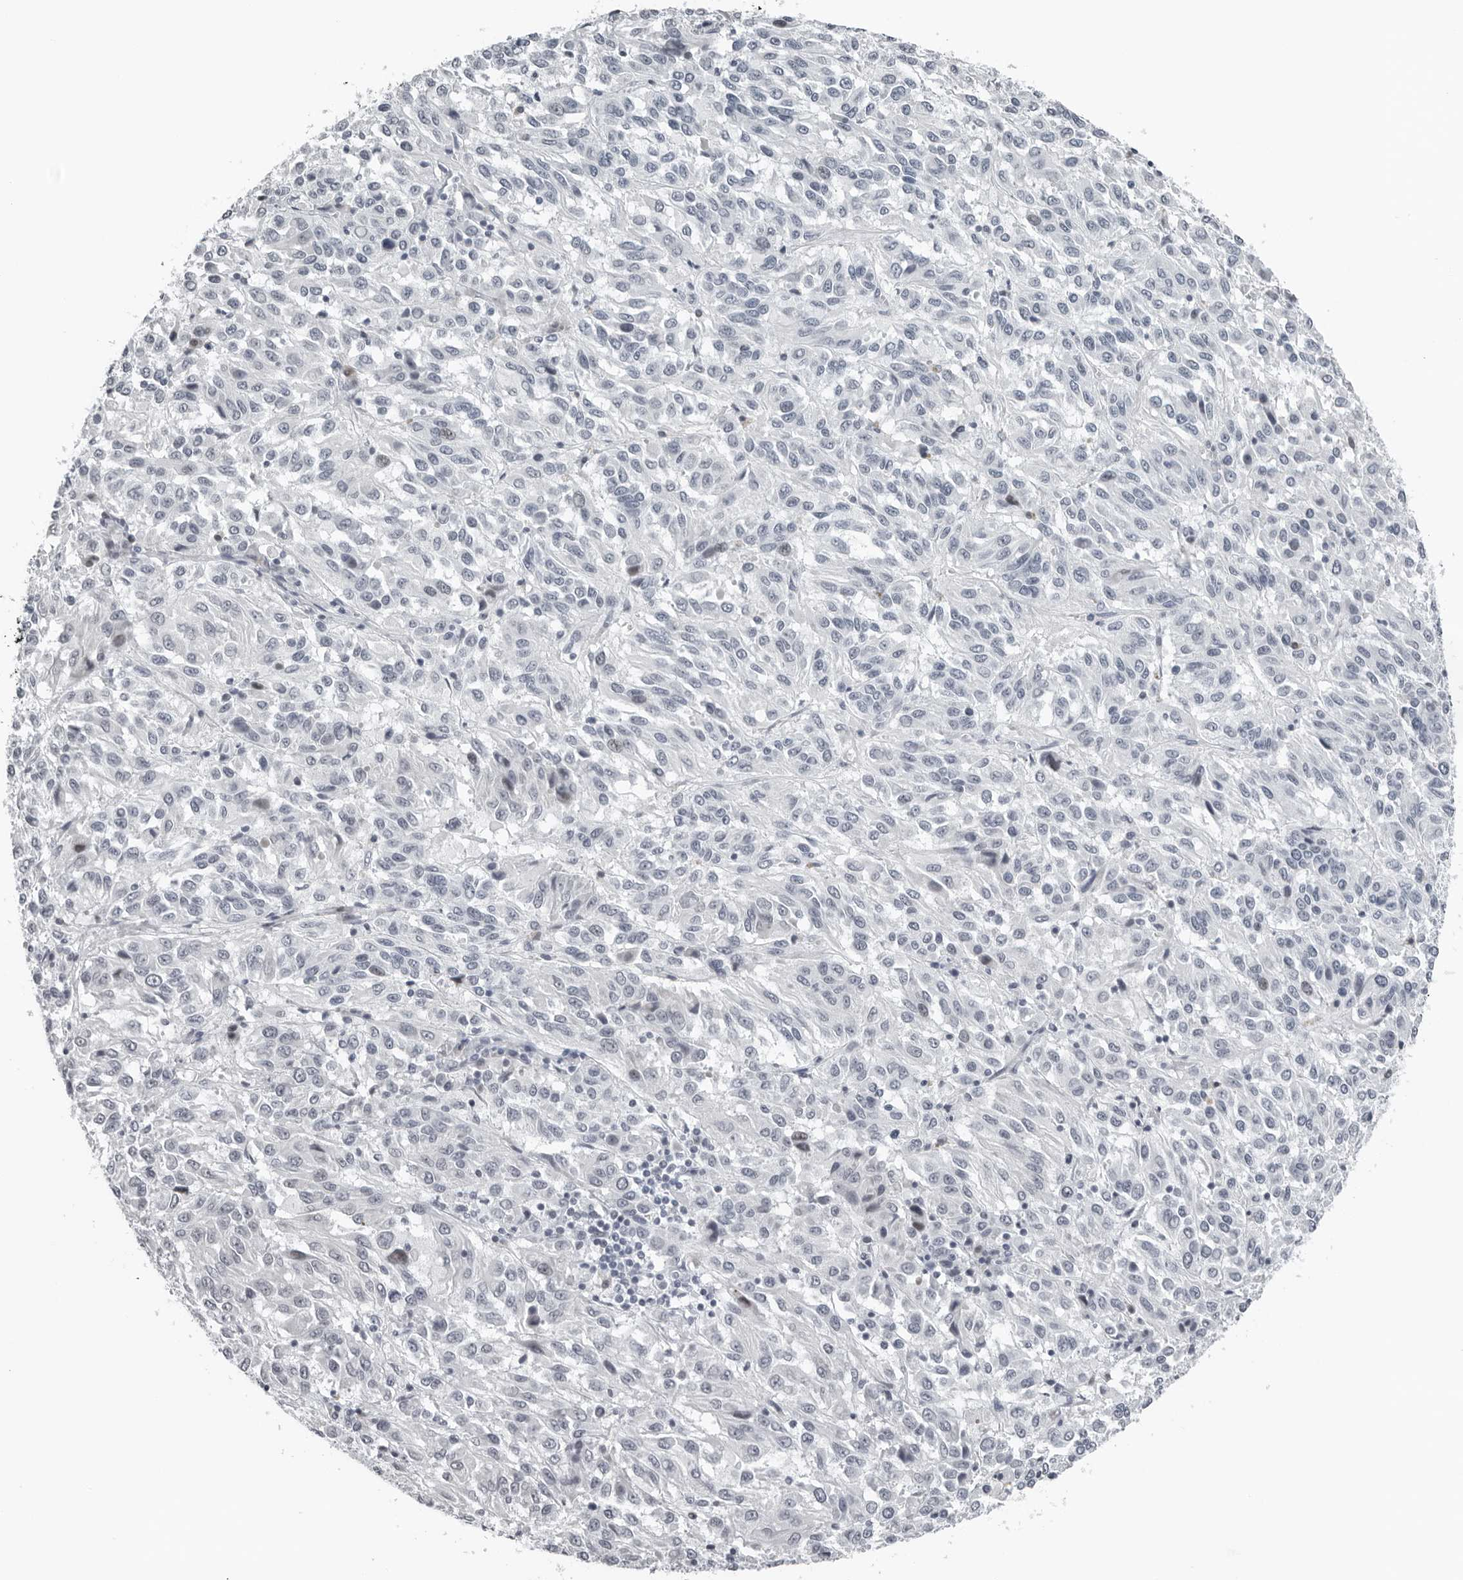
{"staining": {"intensity": "negative", "quantity": "none", "location": "none"}, "tissue": "melanoma", "cell_type": "Tumor cells", "image_type": "cancer", "snomed": [{"axis": "morphology", "description": "Malignant melanoma, Metastatic site"}, {"axis": "topography", "description": "Lung"}], "caption": "Protein analysis of malignant melanoma (metastatic site) displays no significant positivity in tumor cells.", "gene": "PPP1R42", "patient": {"sex": "male", "age": 64}}